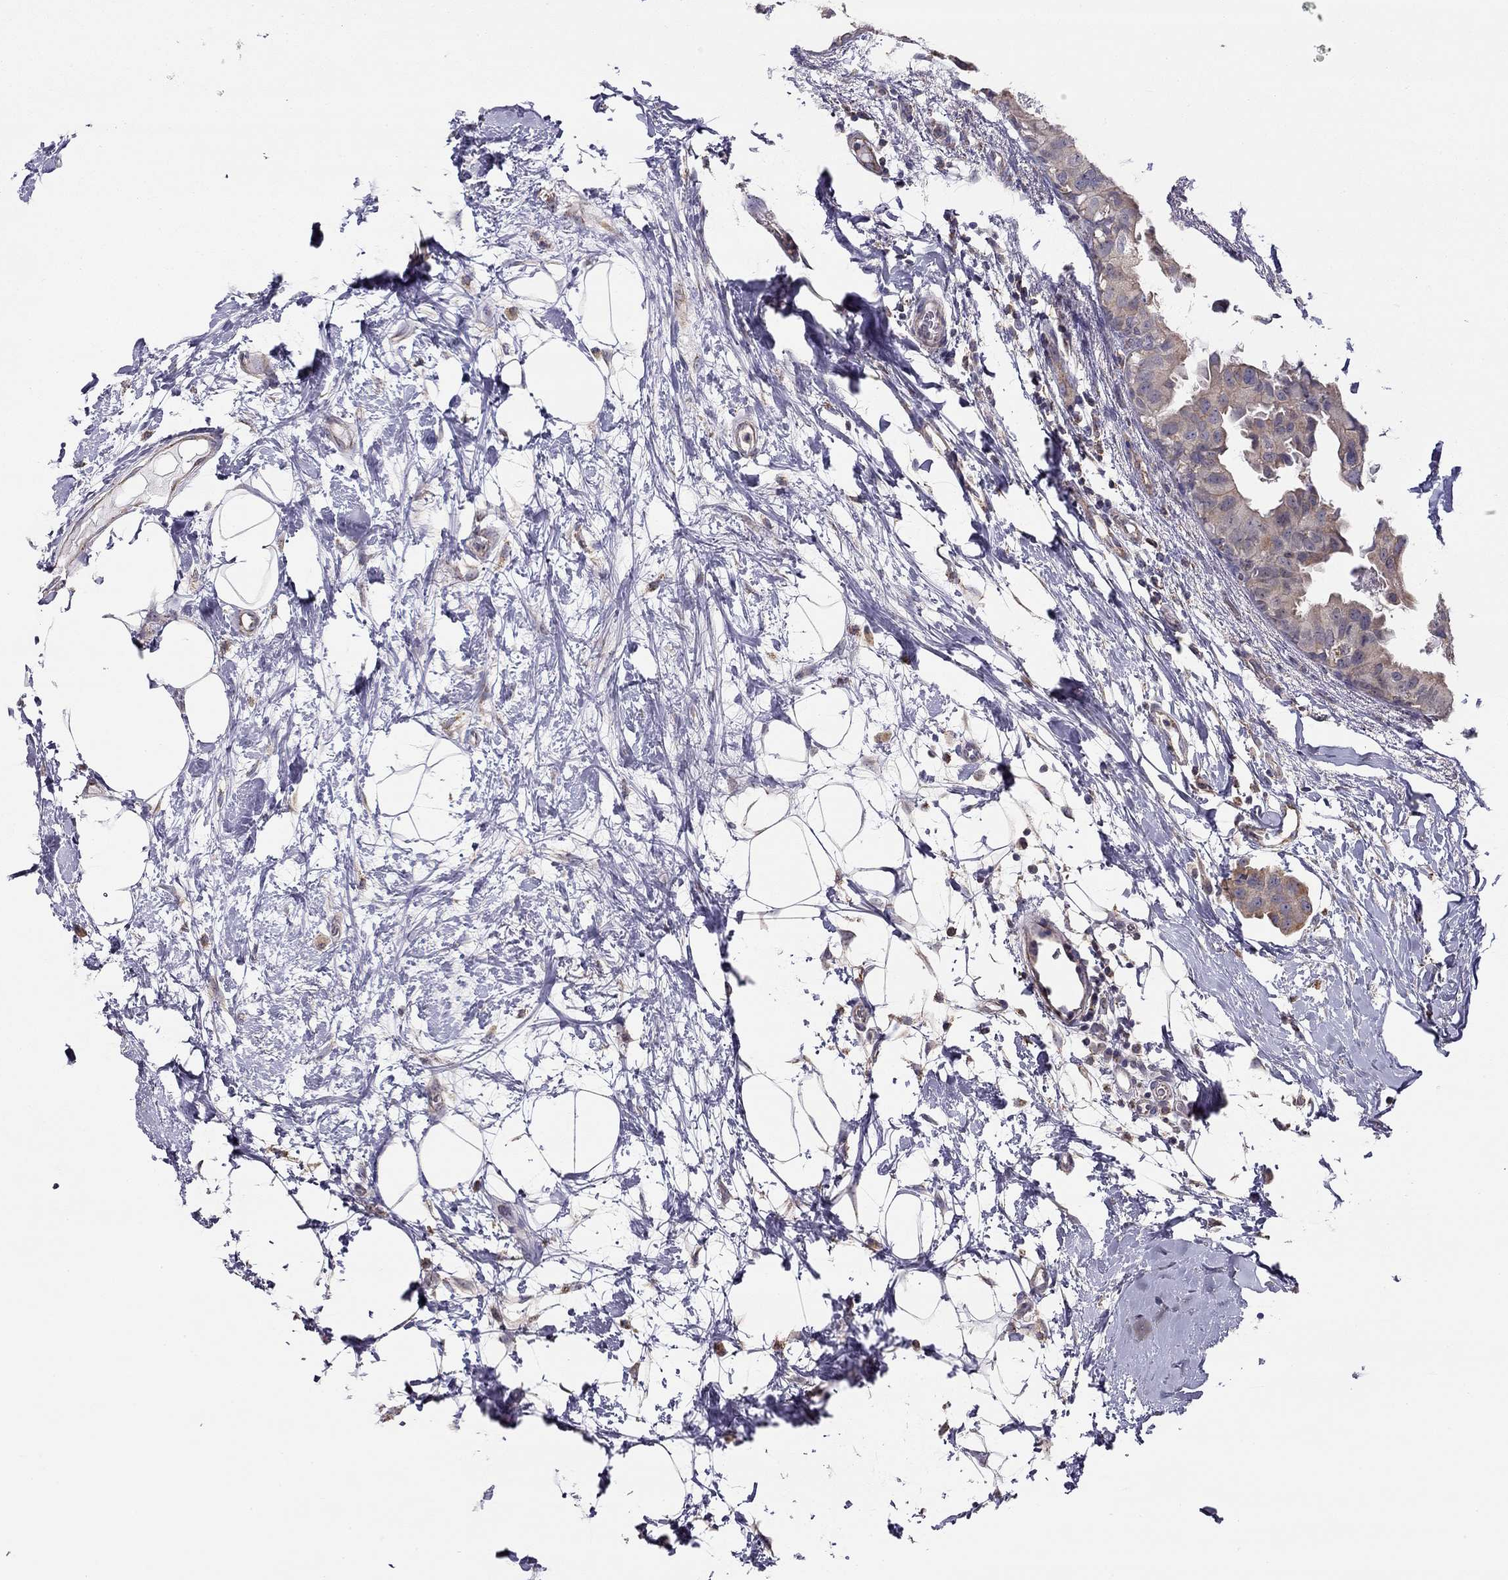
{"staining": {"intensity": "moderate", "quantity": ">75%", "location": "cytoplasmic/membranous"}, "tissue": "breast cancer", "cell_type": "Tumor cells", "image_type": "cancer", "snomed": [{"axis": "morphology", "description": "Normal tissue, NOS"}, {"axis": "morphology", "description": "Duct carcinoma"}, {"axis": "topography", "description": "Breast"}], "caption": "This is a photomicrograph of IHC staining of breast cancer (intraductal carcinoma), which shows moderate expression in the cytoplasmic/membranous of tumor cells.", "gene": "LRIT3", "patient": {"sex": "female", "age": 40}}